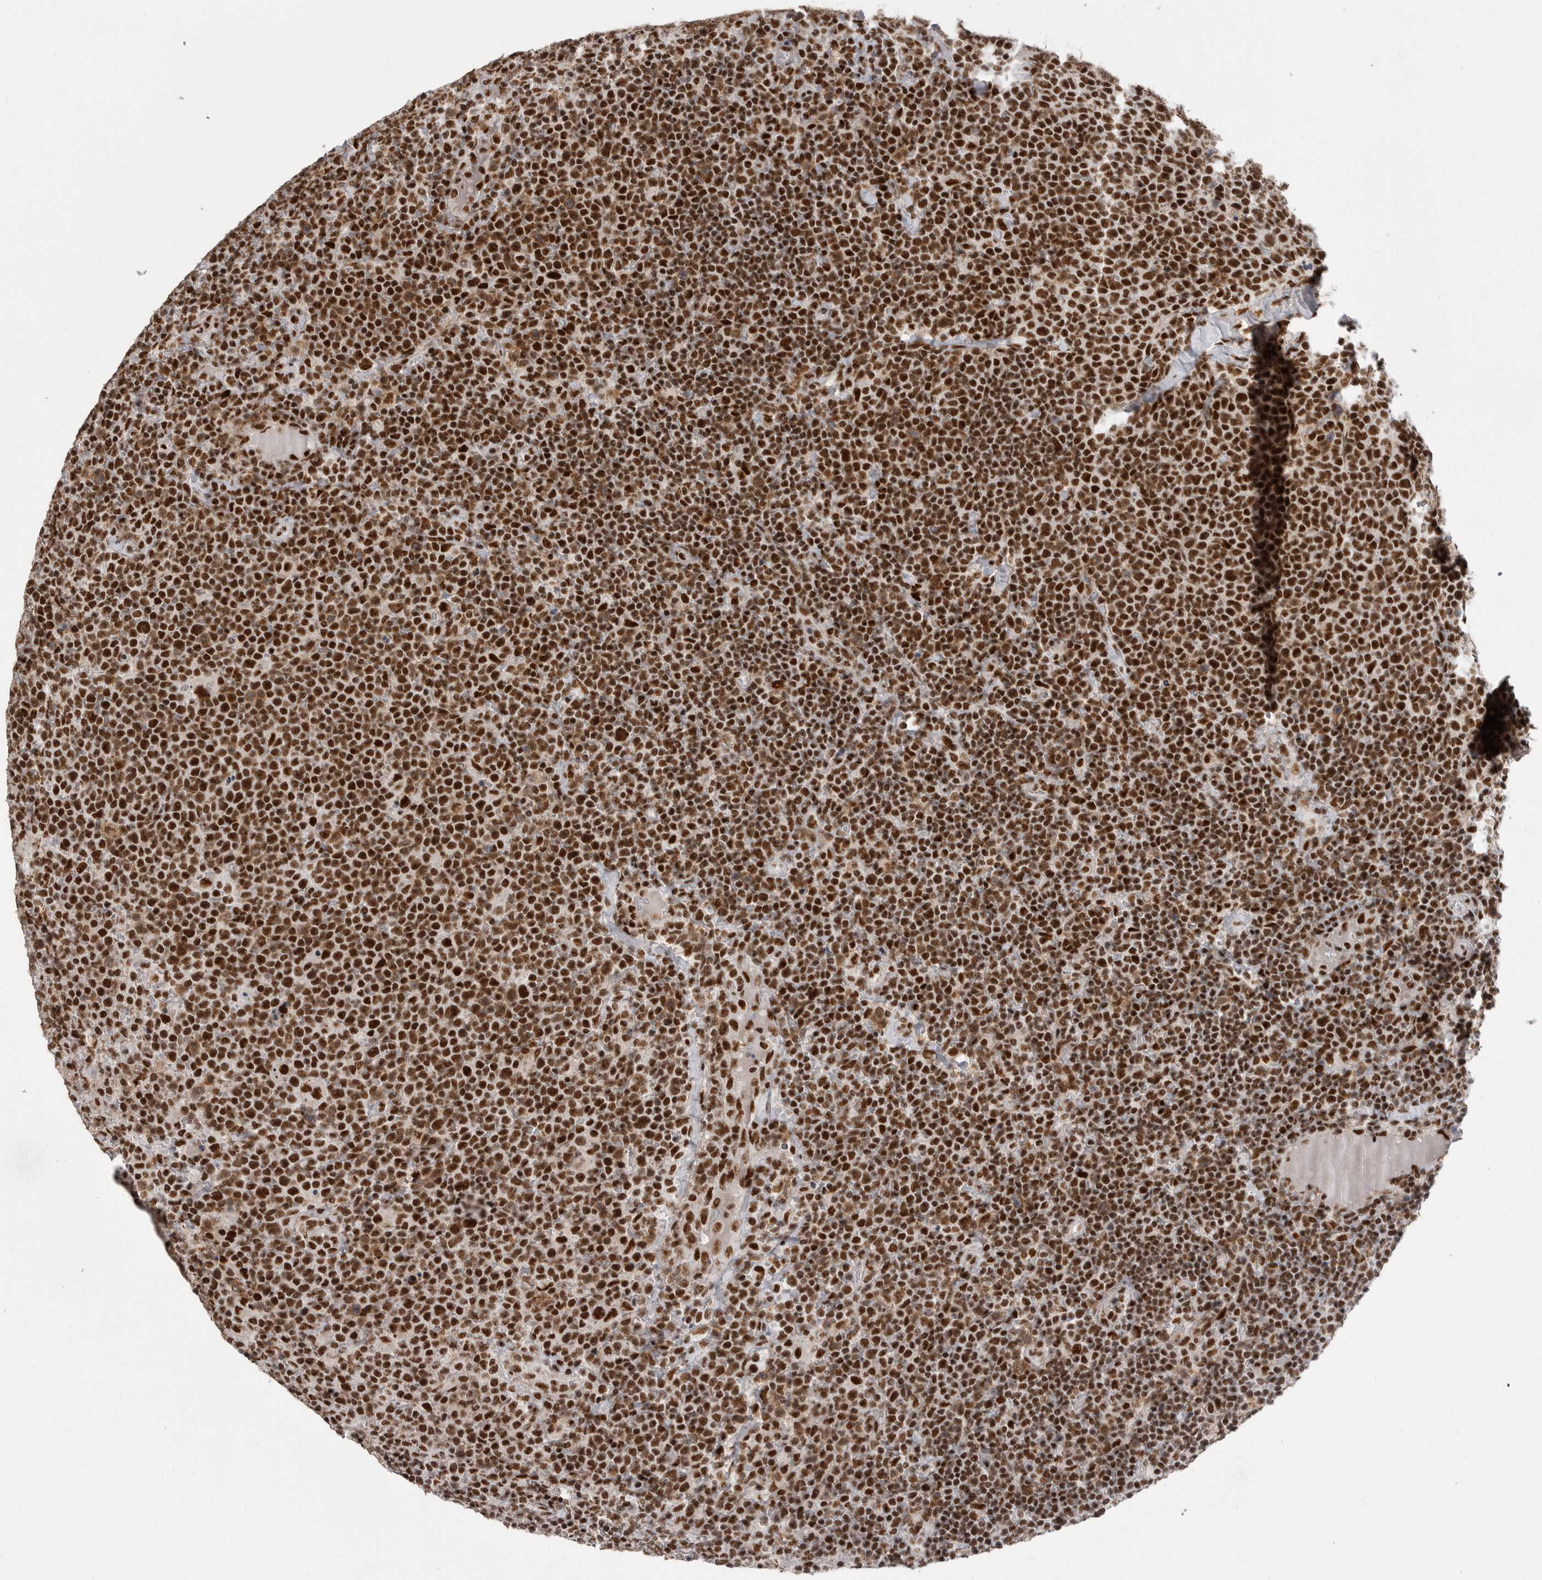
{"staining": {"intensity": "strong", "quantity": ">75%", "location": "nuclear"}, "tissue": "lymphoma", "cell_type": "Tumor cells", "image_type": "cancer", "snomed": [{"axis": "morphology", "description": "Malignant lymphoma, non-Hodgkin's type, High grade"}, {"axis": "topography", "description": "Lymph node"}], "caption": "An image showing strong nuclear positivity in approximately >75% of tumor cells in high-grade malignant lymphoma, non-Hodgkin's type, as visualized by brown immunohistochemical staining.", "gene": "PPP1R8", "patient": {"sex": "male", "age": 61}}